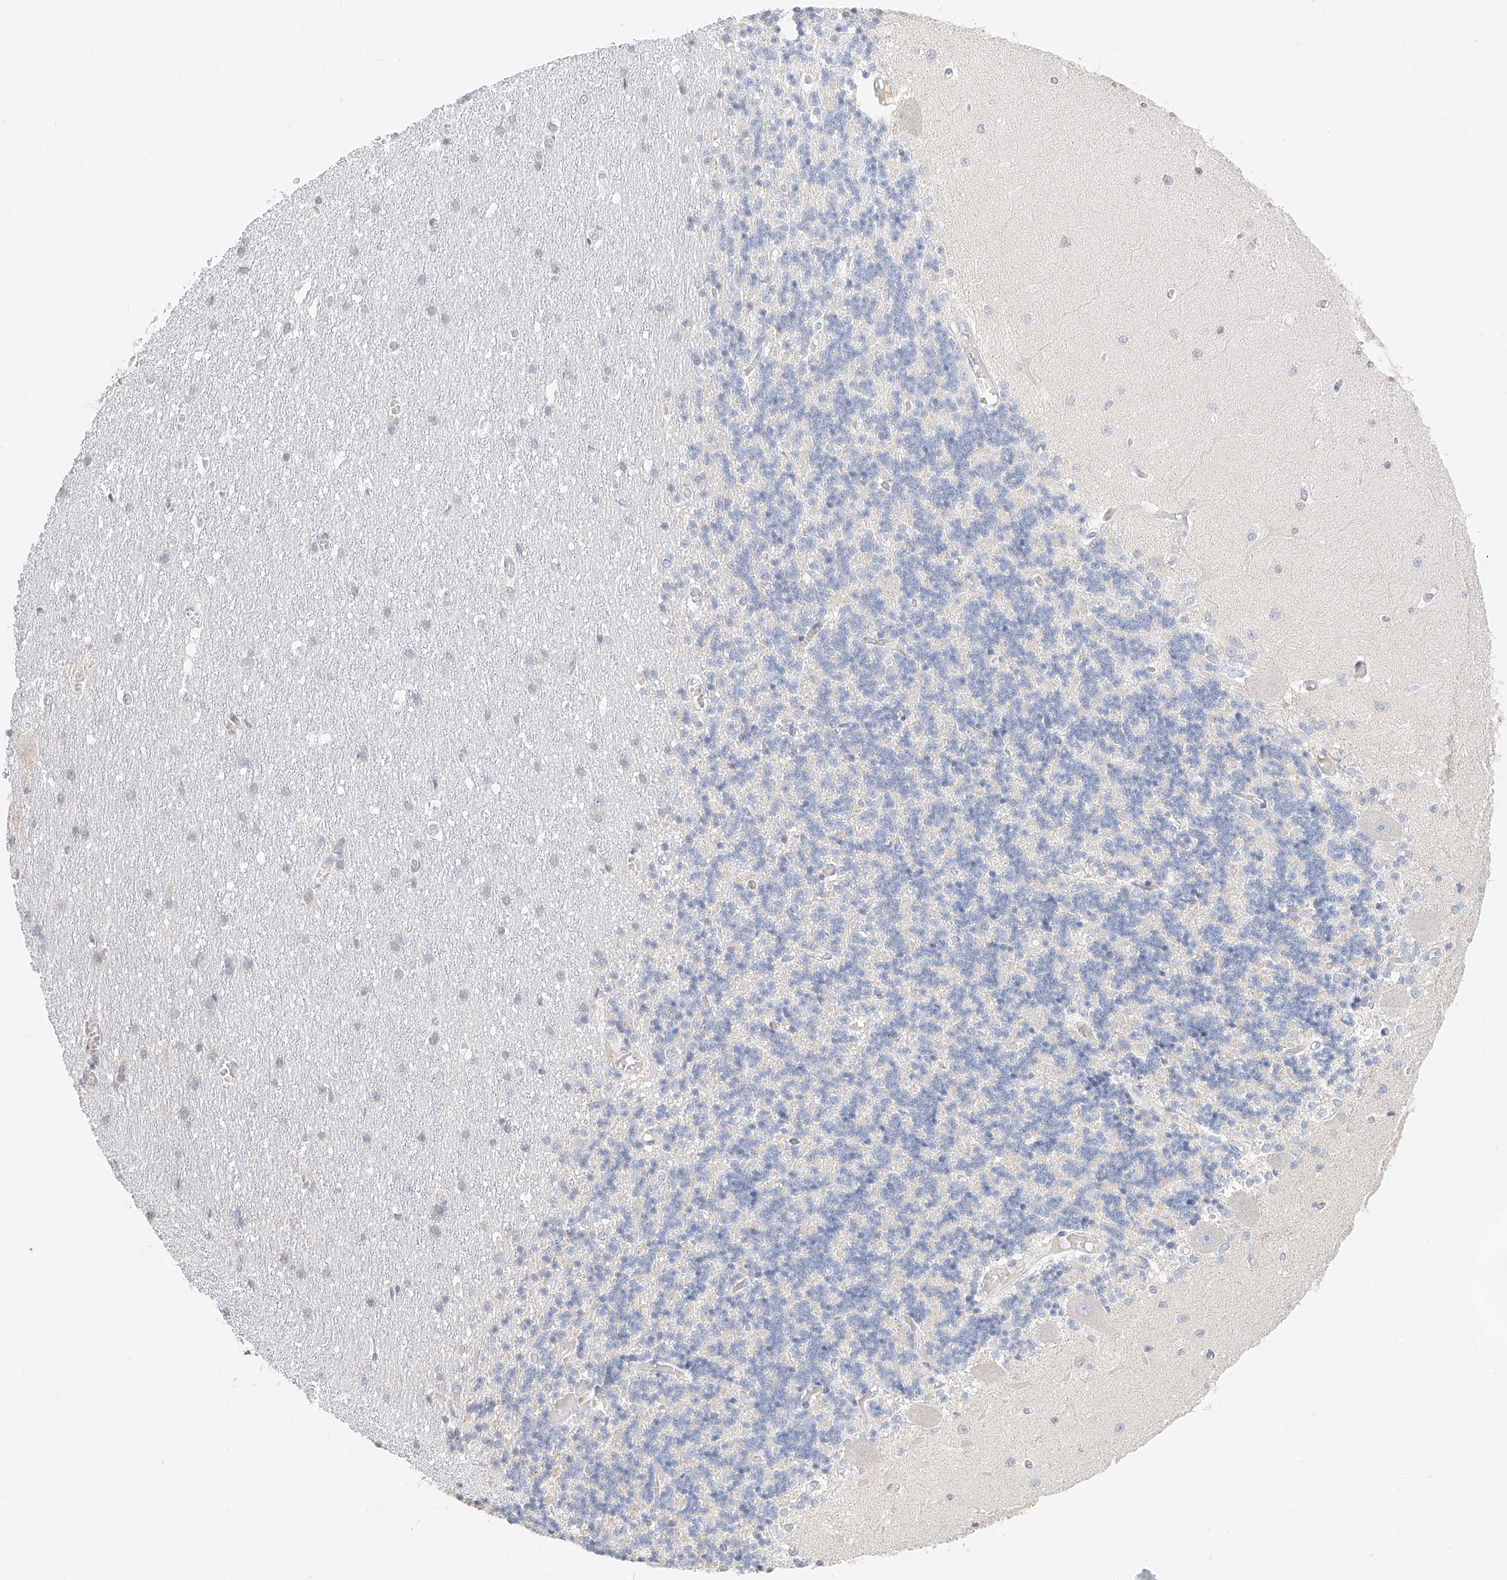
{"staining": {"intensity": "negative", "quantity": "none", "location": "none"}, "tissue": "cerebellum", "cell_type": "Cells in granular layer", "image_type": "normal", "snomed": [{"axis": "morphology", "description": "Normal tissue, NOS"}, {"axis": "topography", "description": "Cerebellum"}], "caption": "Immunohistochemistry micrograph of benign cerebellum: human cerebellum stained with DAB shows no significant protein positivity in cells in granular layer.", "gene": "CXorf58", "patient": {"sex": "male", "age": 37}}